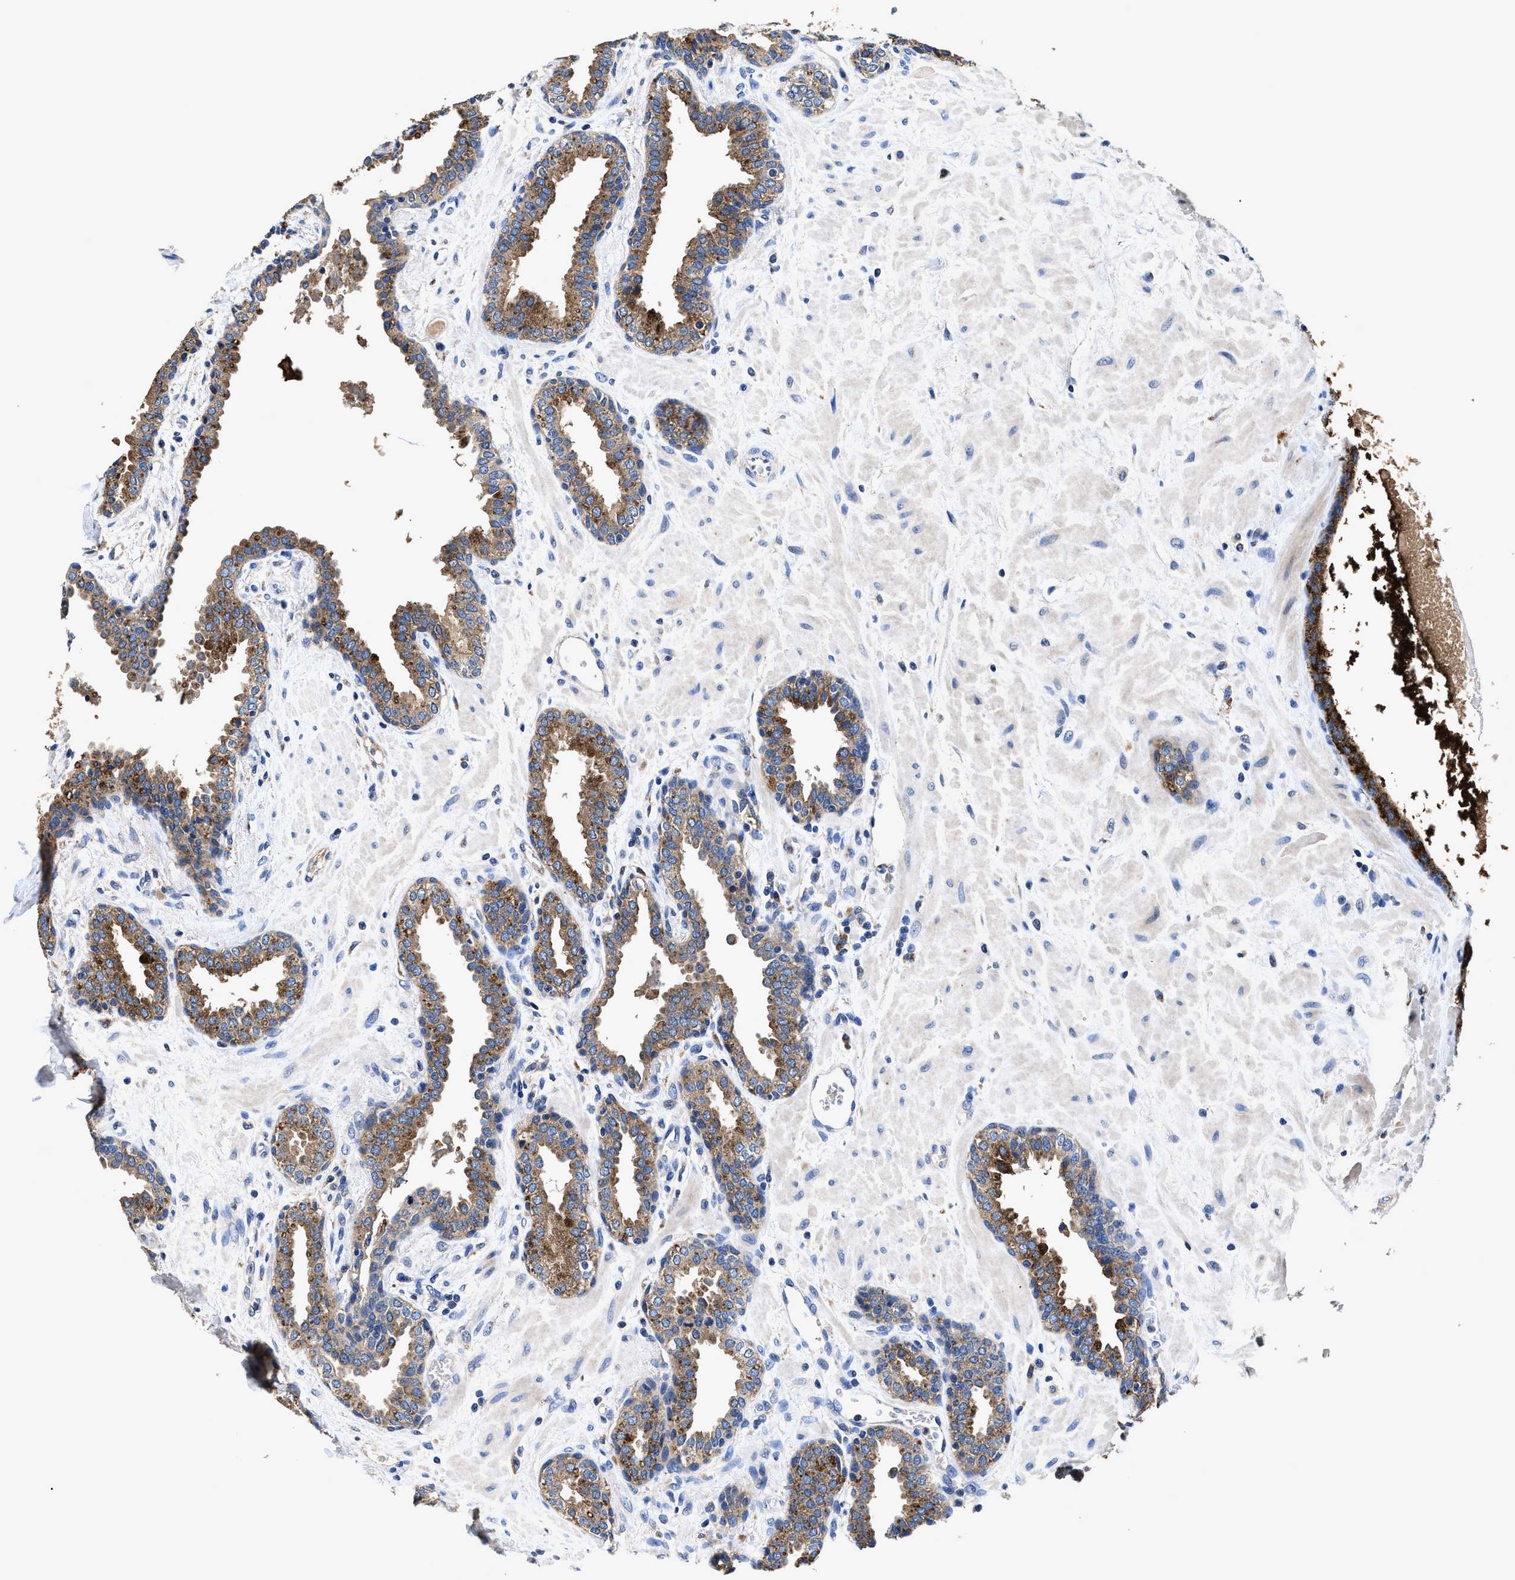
{"staining": {"intensity": "strong", "quantity": ">75%", "location": "cytoplasmic/membranous"}, "tissue": "prostate", "cell_type": "Glandular cells", "image_type": "normal", "snomed": [{"axis": "morphology", "description": "Normal tissue, NOS"}, {"axis": "topography", "description": "Prostate"}], "caption": "An IHC micrograph of unremarkable tissue is shown. Protein staining in brown shows strong cytoplasmic/membranous positivity in prostate within glandular cells.", "gene": "UBR4", "patient": {"sex": "male", "age": 51}}